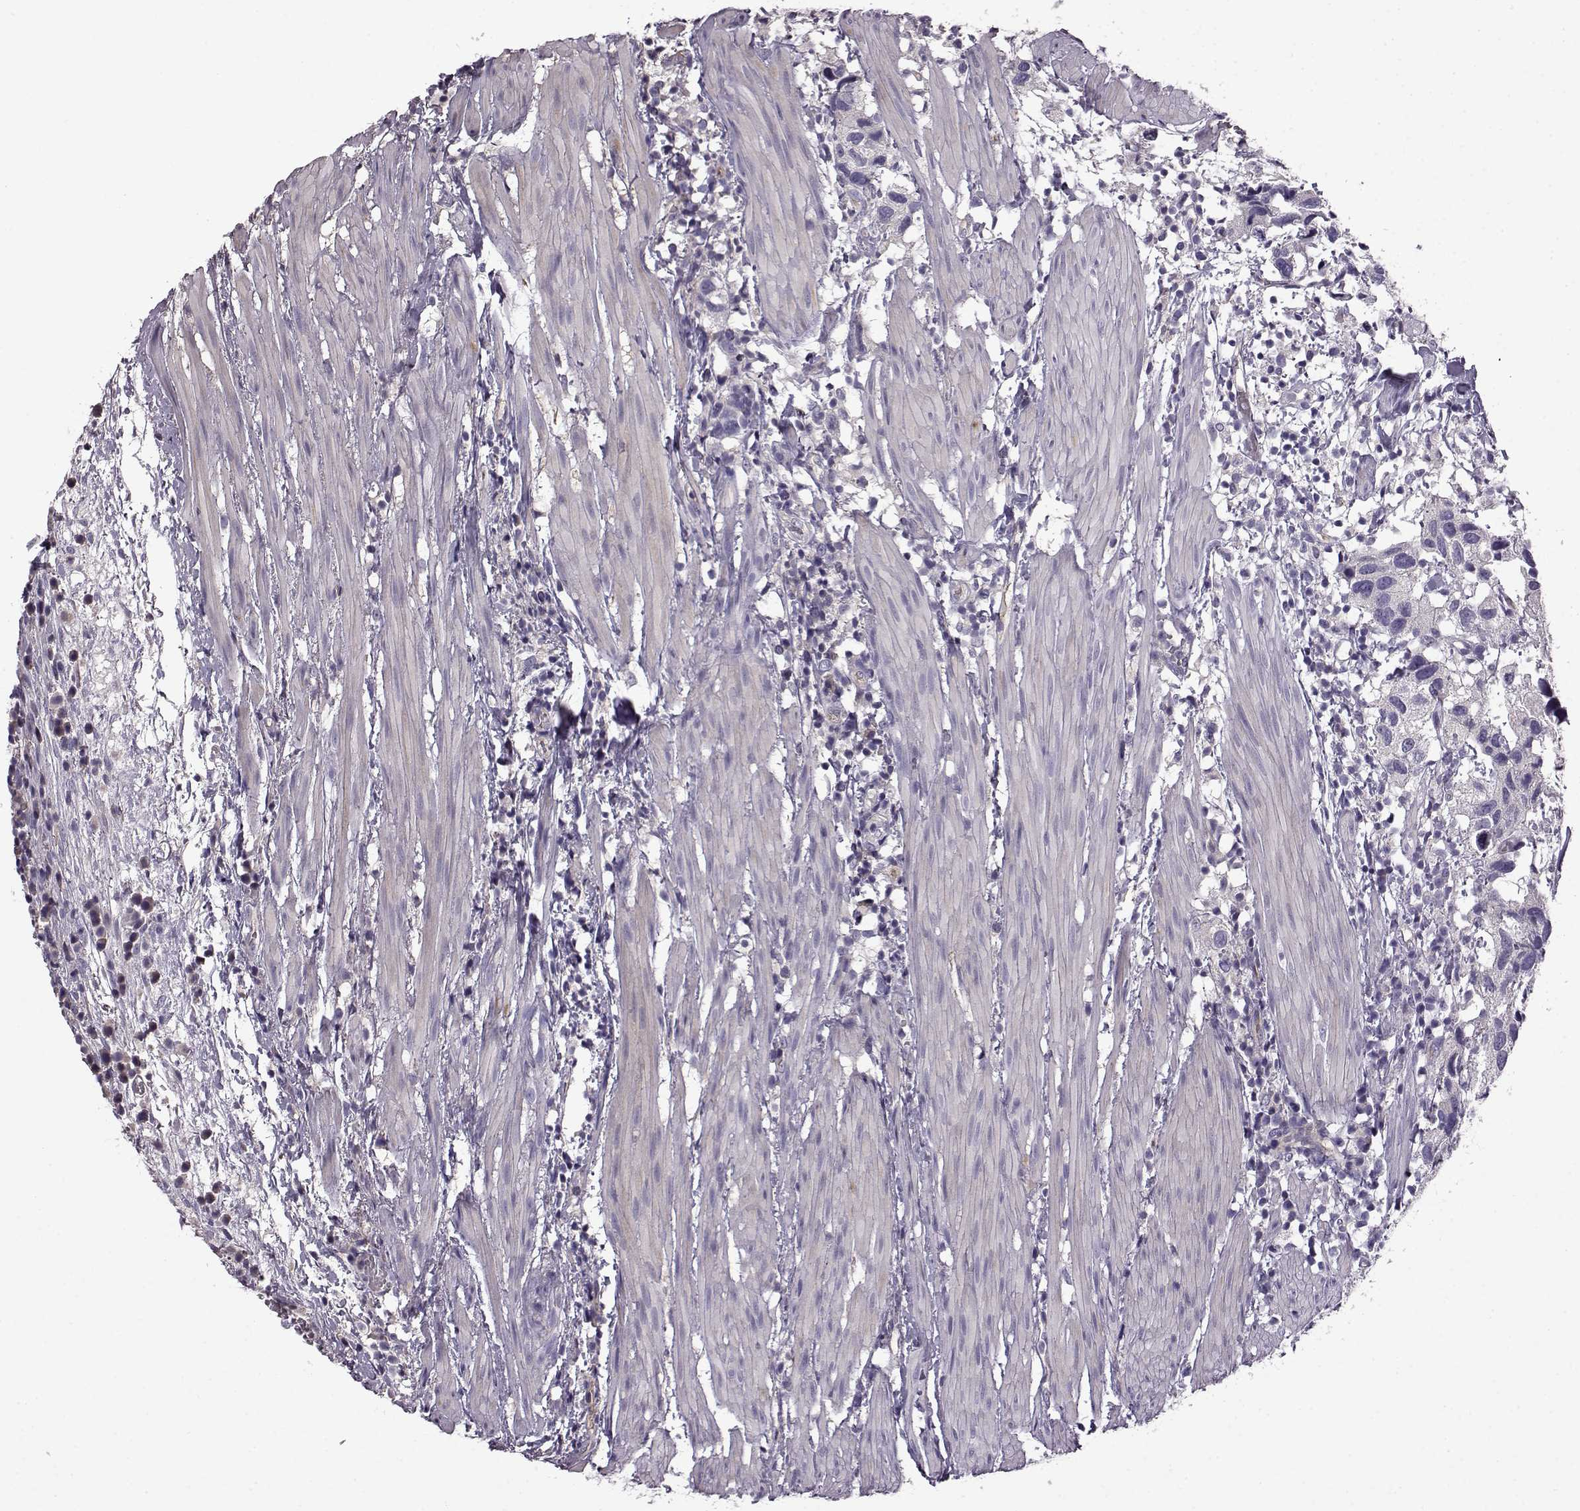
{"staining": {"intensity": "negative", "quantity": "none", "location": "none"}, "tissue": "urothelial cancer", "cell_type": "Tumor cells", "image_type": "cancer", "snomed": [{"axis": "morphology", "description": "Urothelial carcinoma, High grade"}, {"axis": "topography", "description": "Urinary bladder"}], "caption": "A histopathology image of human urothelial carcinoma (high-grade) is negative for staining in tumor cells.", "gene": "EDDM3B", "patient": {"sex": "male", "age": 79}}